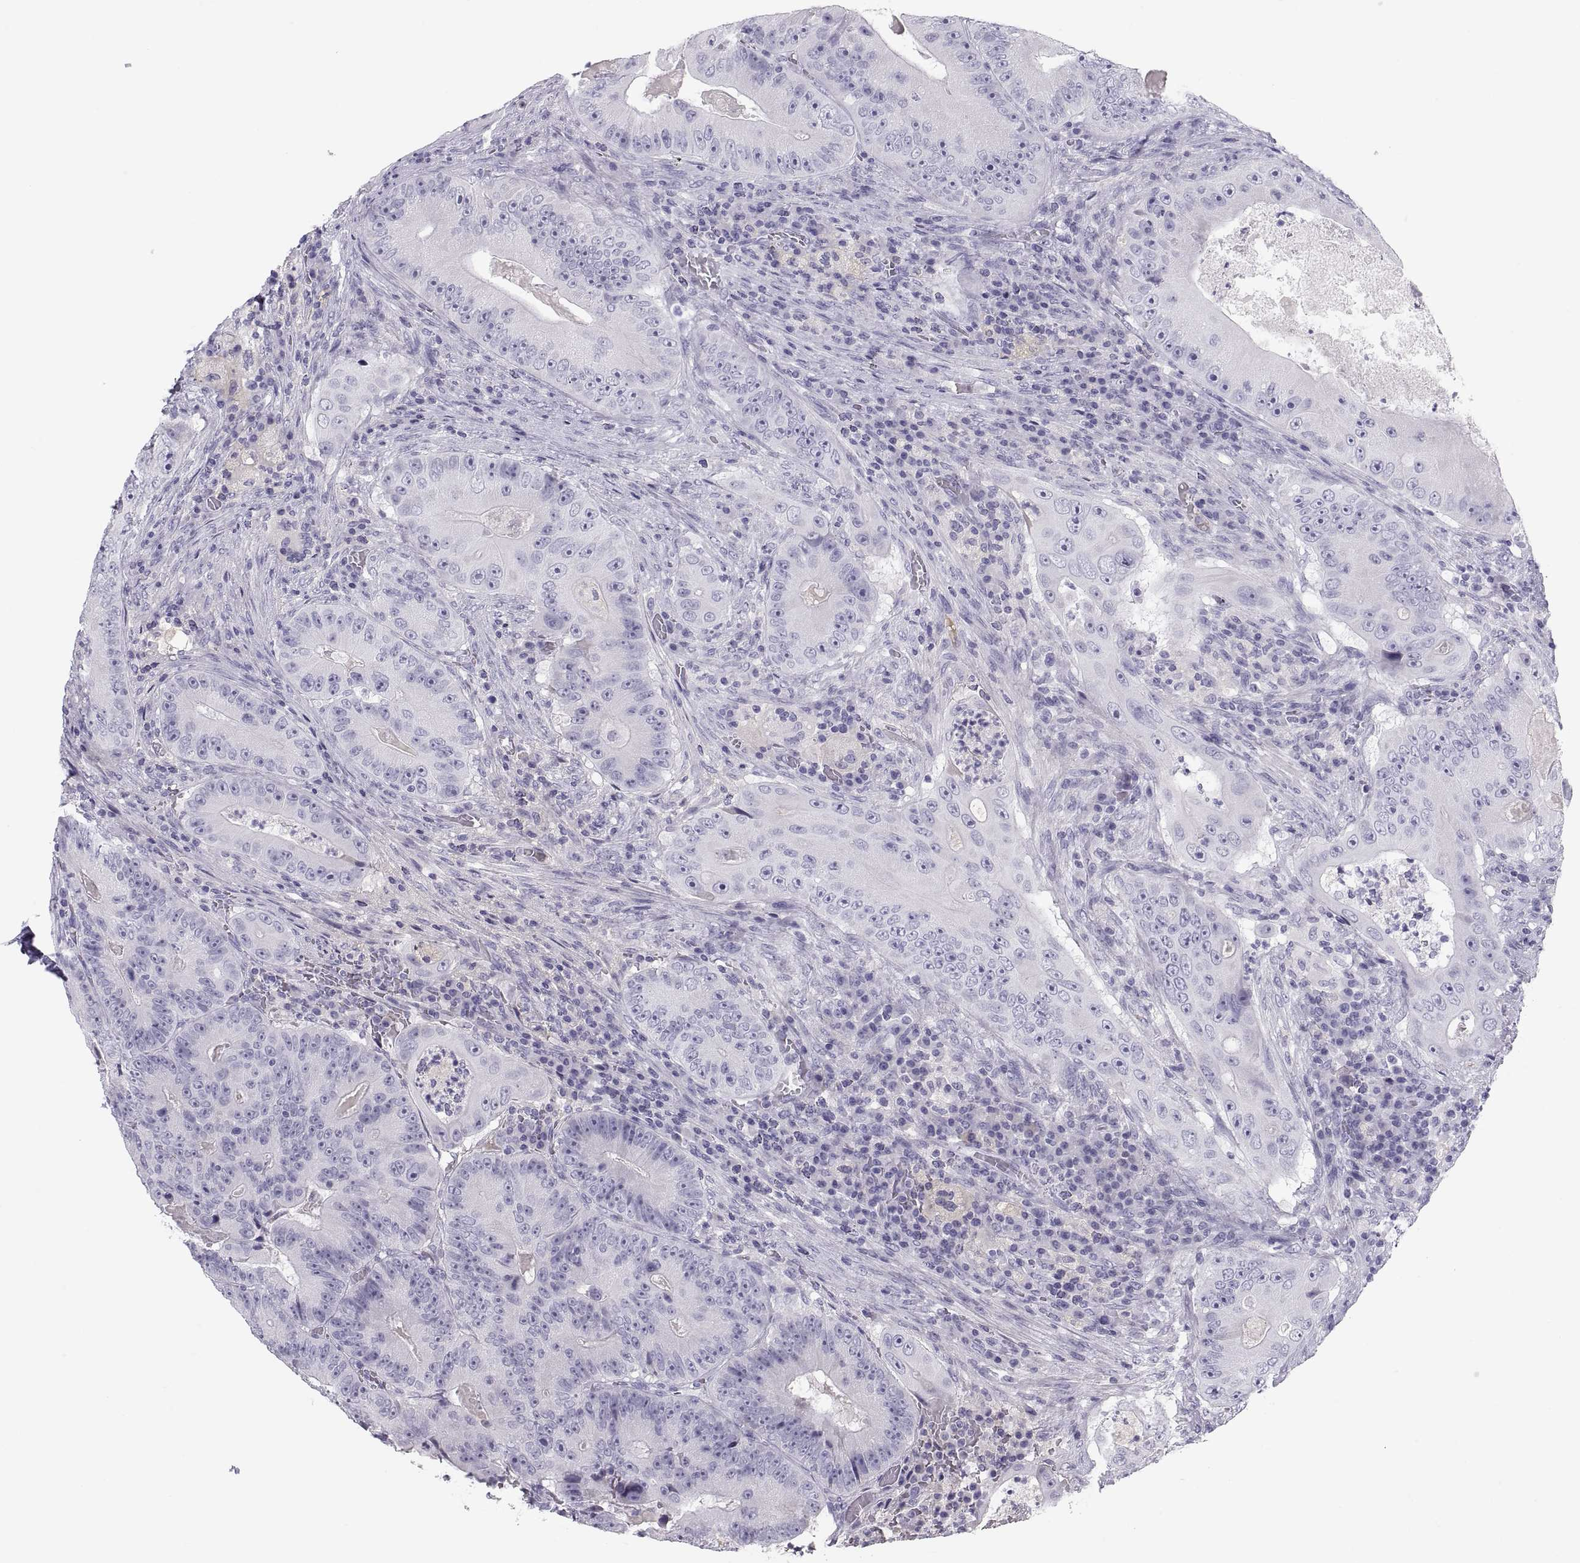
{"staining": {"intensity": "negative", "quantity": "none", "location": "none"}, "tissue": "colorectal cancer", "cell_type": "Tumor cells", "image_type": "cancer", "snomed": [{"axis": "morphology", "description": "Adenocarcinoma, NOS"}, {"axis": "topography", "description": "Colon"}], "caption": "This is an immunohistochemistry (IHC) photomicrograph of human colorectal cancer. There is no positivity in tumor cells.", "gene": "MAGEB2", "patient": {"sex": "female", "age": 86}}